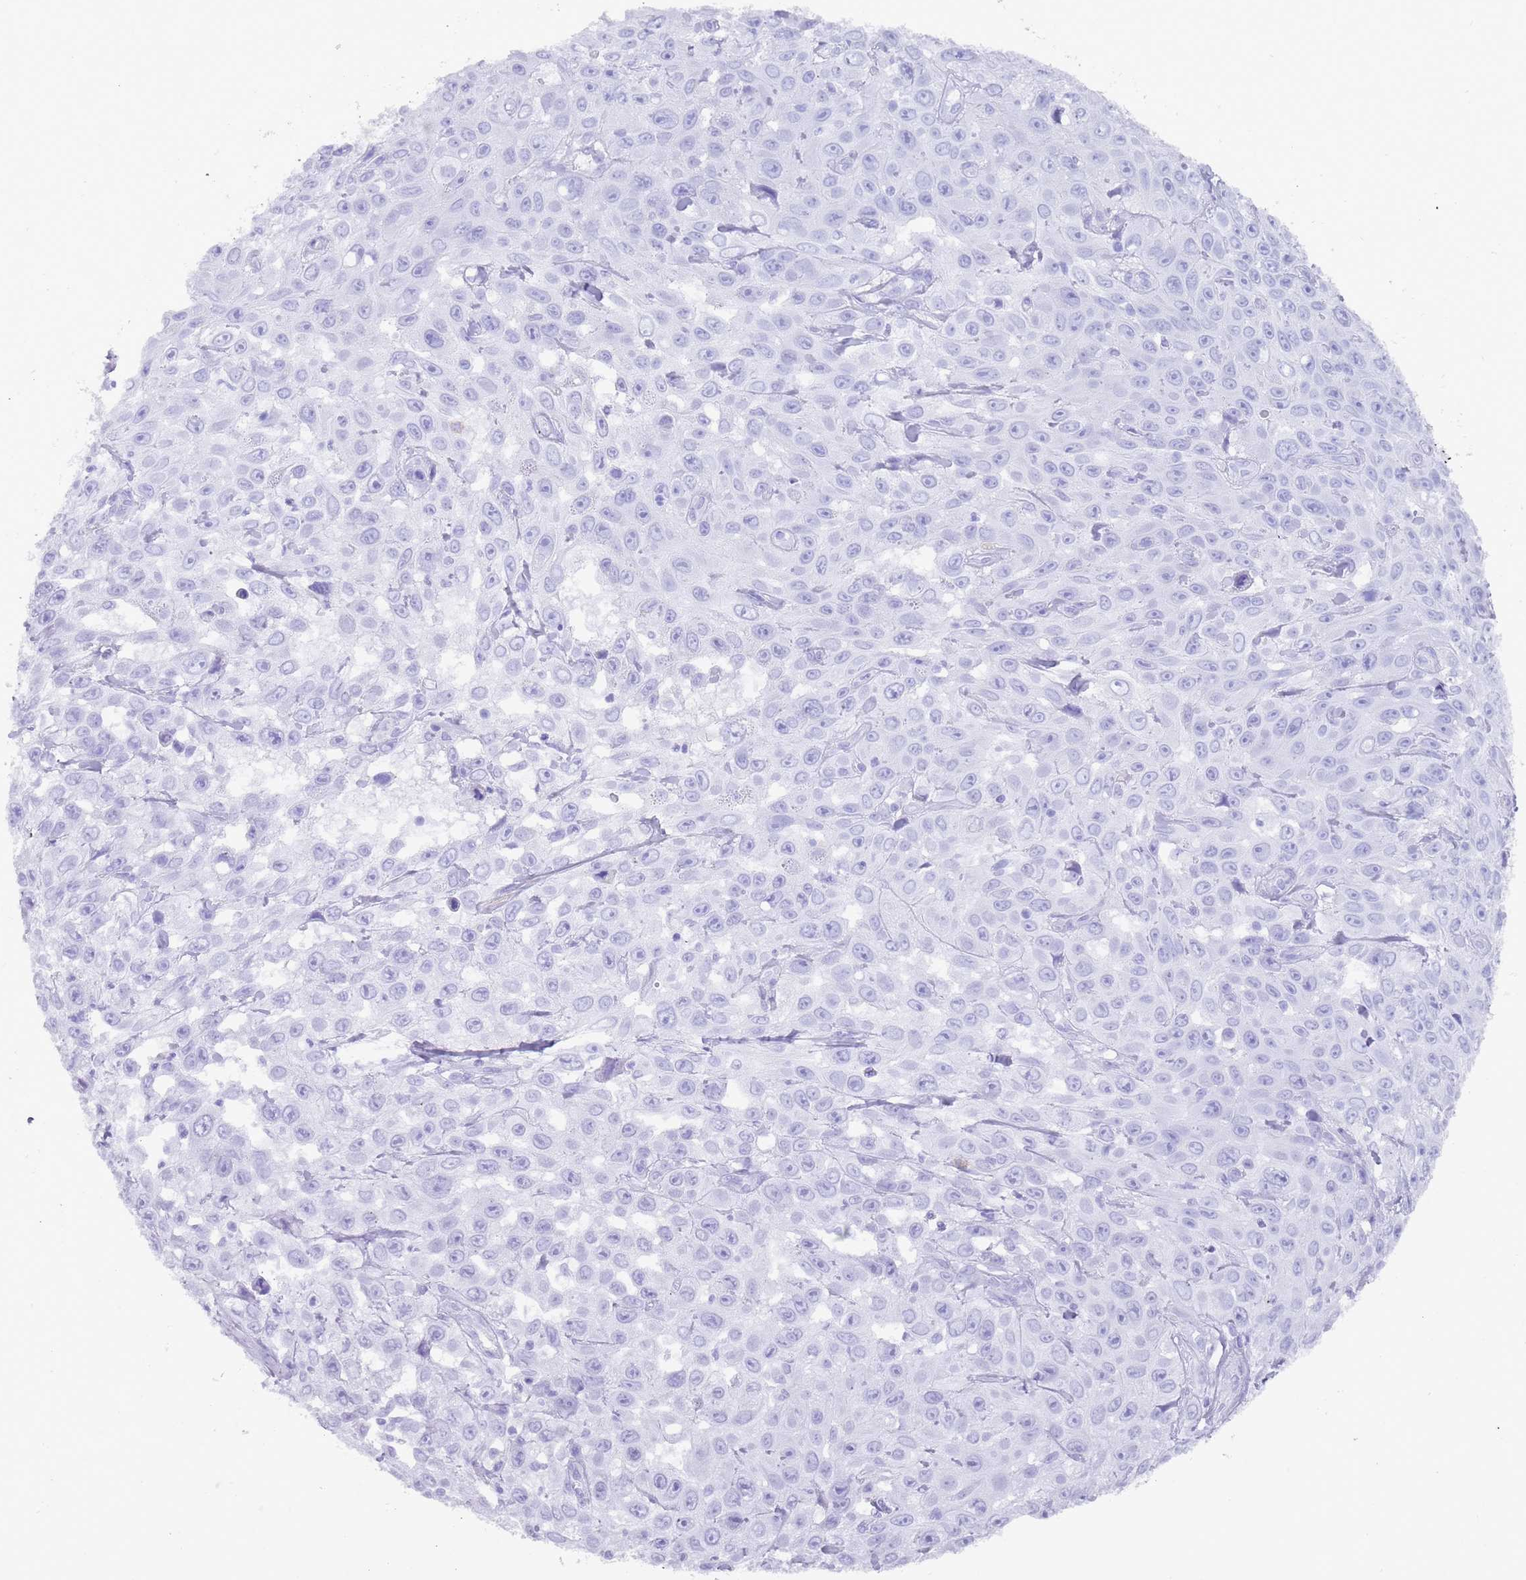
{"staining": {"intensity": "negative", "quantity": "none", "location": "none"}, "tissue": "skin cancer", "cell_type": "Tumor cells", "image_type": "cancer", "snomed": [{"axis": "morphology", "description": "Squamous cell carcinoma, NOS"}, {"axis": "topography", "description": "Skin"}], "caption": "Image shows no protein positivity in tumor cells of skin squamous cell carcinoma tissue.", "gene": "MYADML2", "patient": {"sex": "male", "age": 82}}